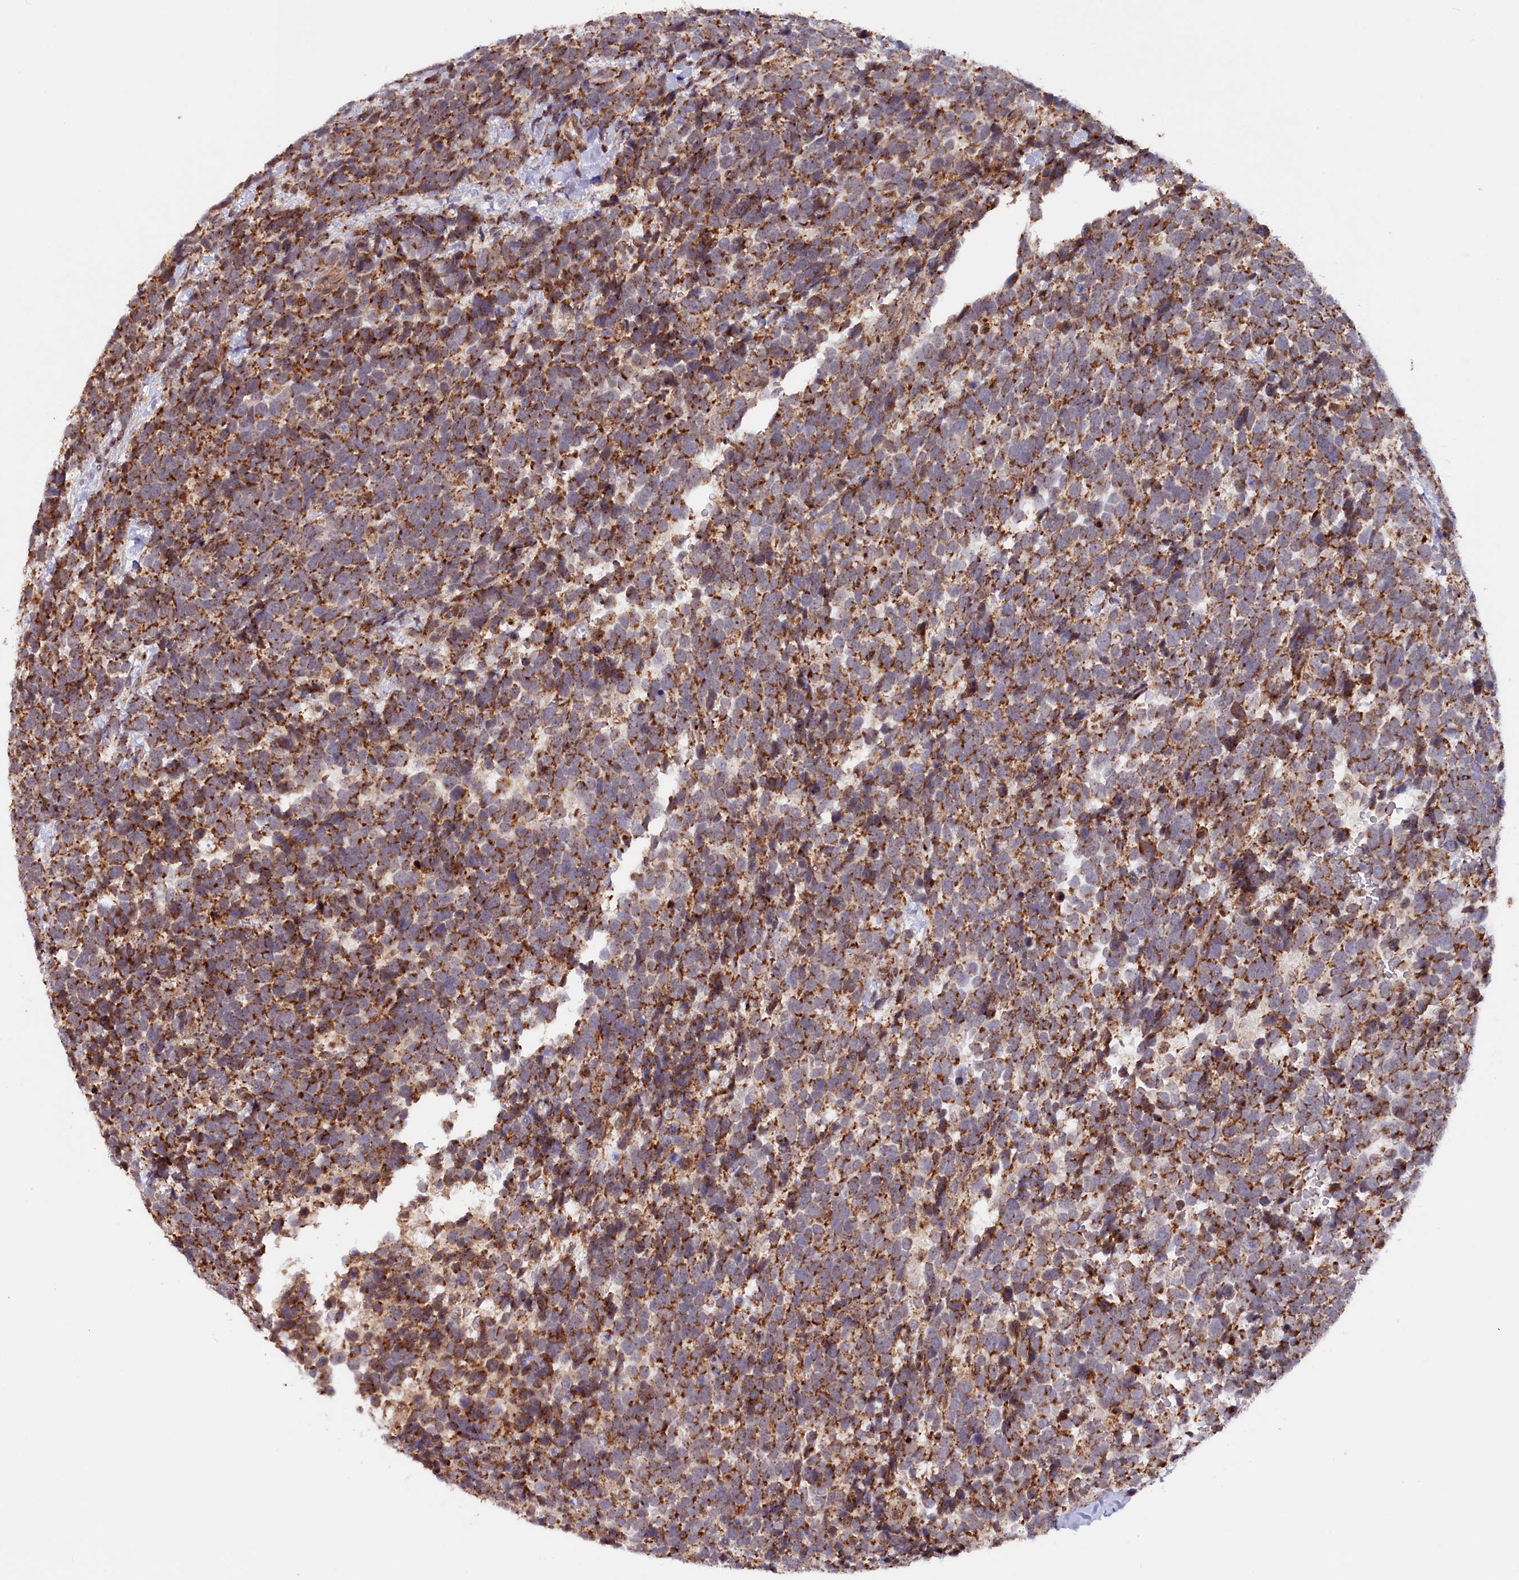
{"staining": {"intensity": "strong", "quantity": ">75%", "location": "cytoplasmic/membranous"}, "tissue": "urothelial cancer", "cell_type": "Tumor cells", "image_type": "cancer", "snomed": [{"axis": "morphology", "description": "Urothelial carcinoma, High grade"}, {"axis": "topography", "description": "Urinary bladder"}], "caption": "A micrograph of human urothelial cancer stained for a protein demonstrates strong cytoplasmic/membranous brown staining in tumor cells.", "gene": "DUS3L", "patient": {"sex": "female", "age": 82}}